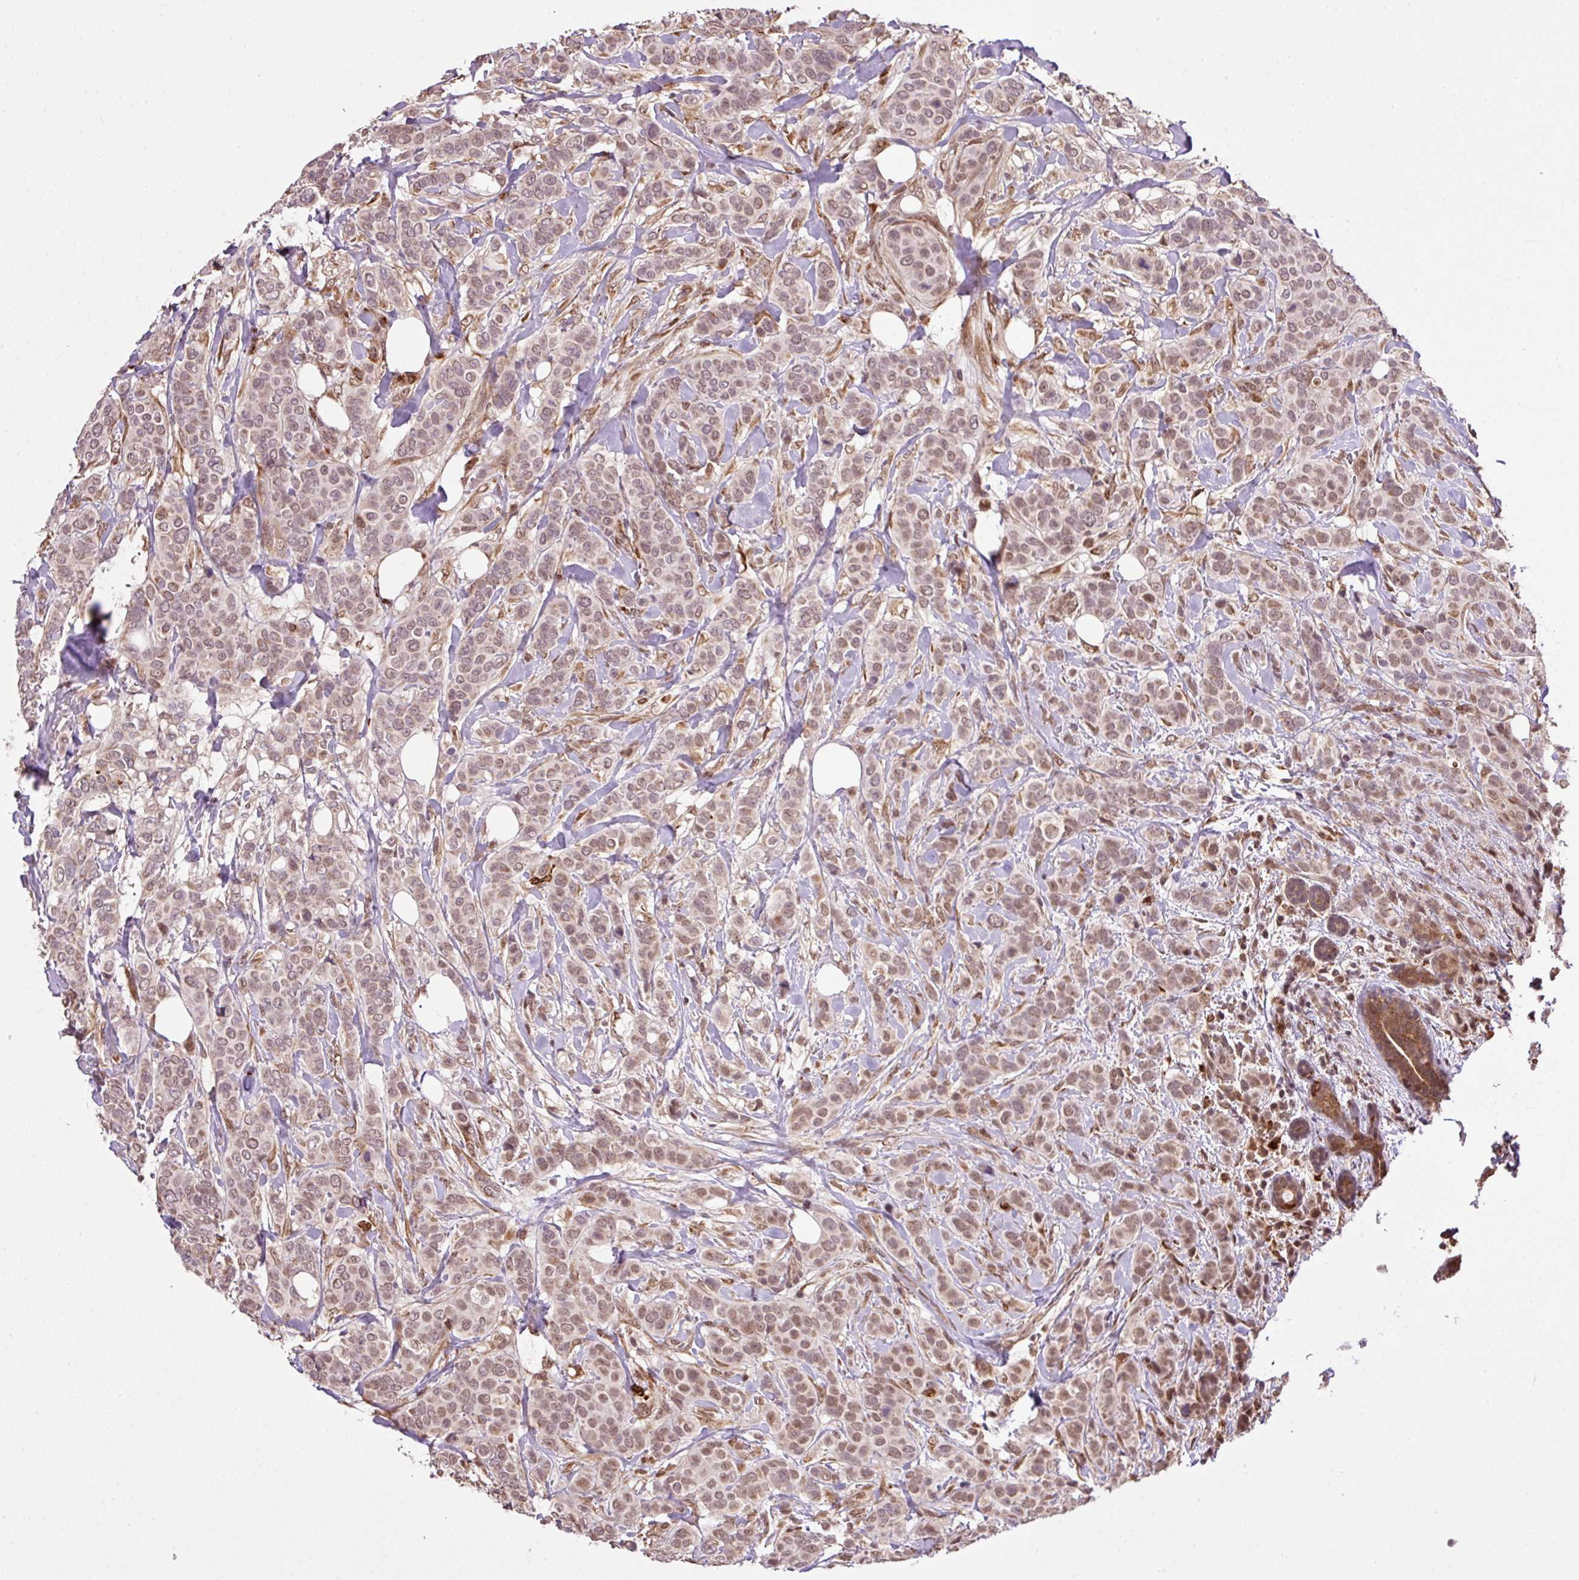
{"staining": {"intensity": "moderate", "quantity": ">75%", "location": "nuclear"}, "tissue": "breast cancer", "cell_type": "Tumor cells", "image_type": "cancer", "snomed": [{"axis": "morphology", "description": "Lobular carcinoma"}, {"axis": "topography", "description": "Breast"}], "caption": "Immunohistochemical staining of breast cancer demonstrates moderate nuclear protein staining in approximately >75% of tumor cells.", "gene": "SMCO4", "patient": {"sex": "female", "age": 51}}